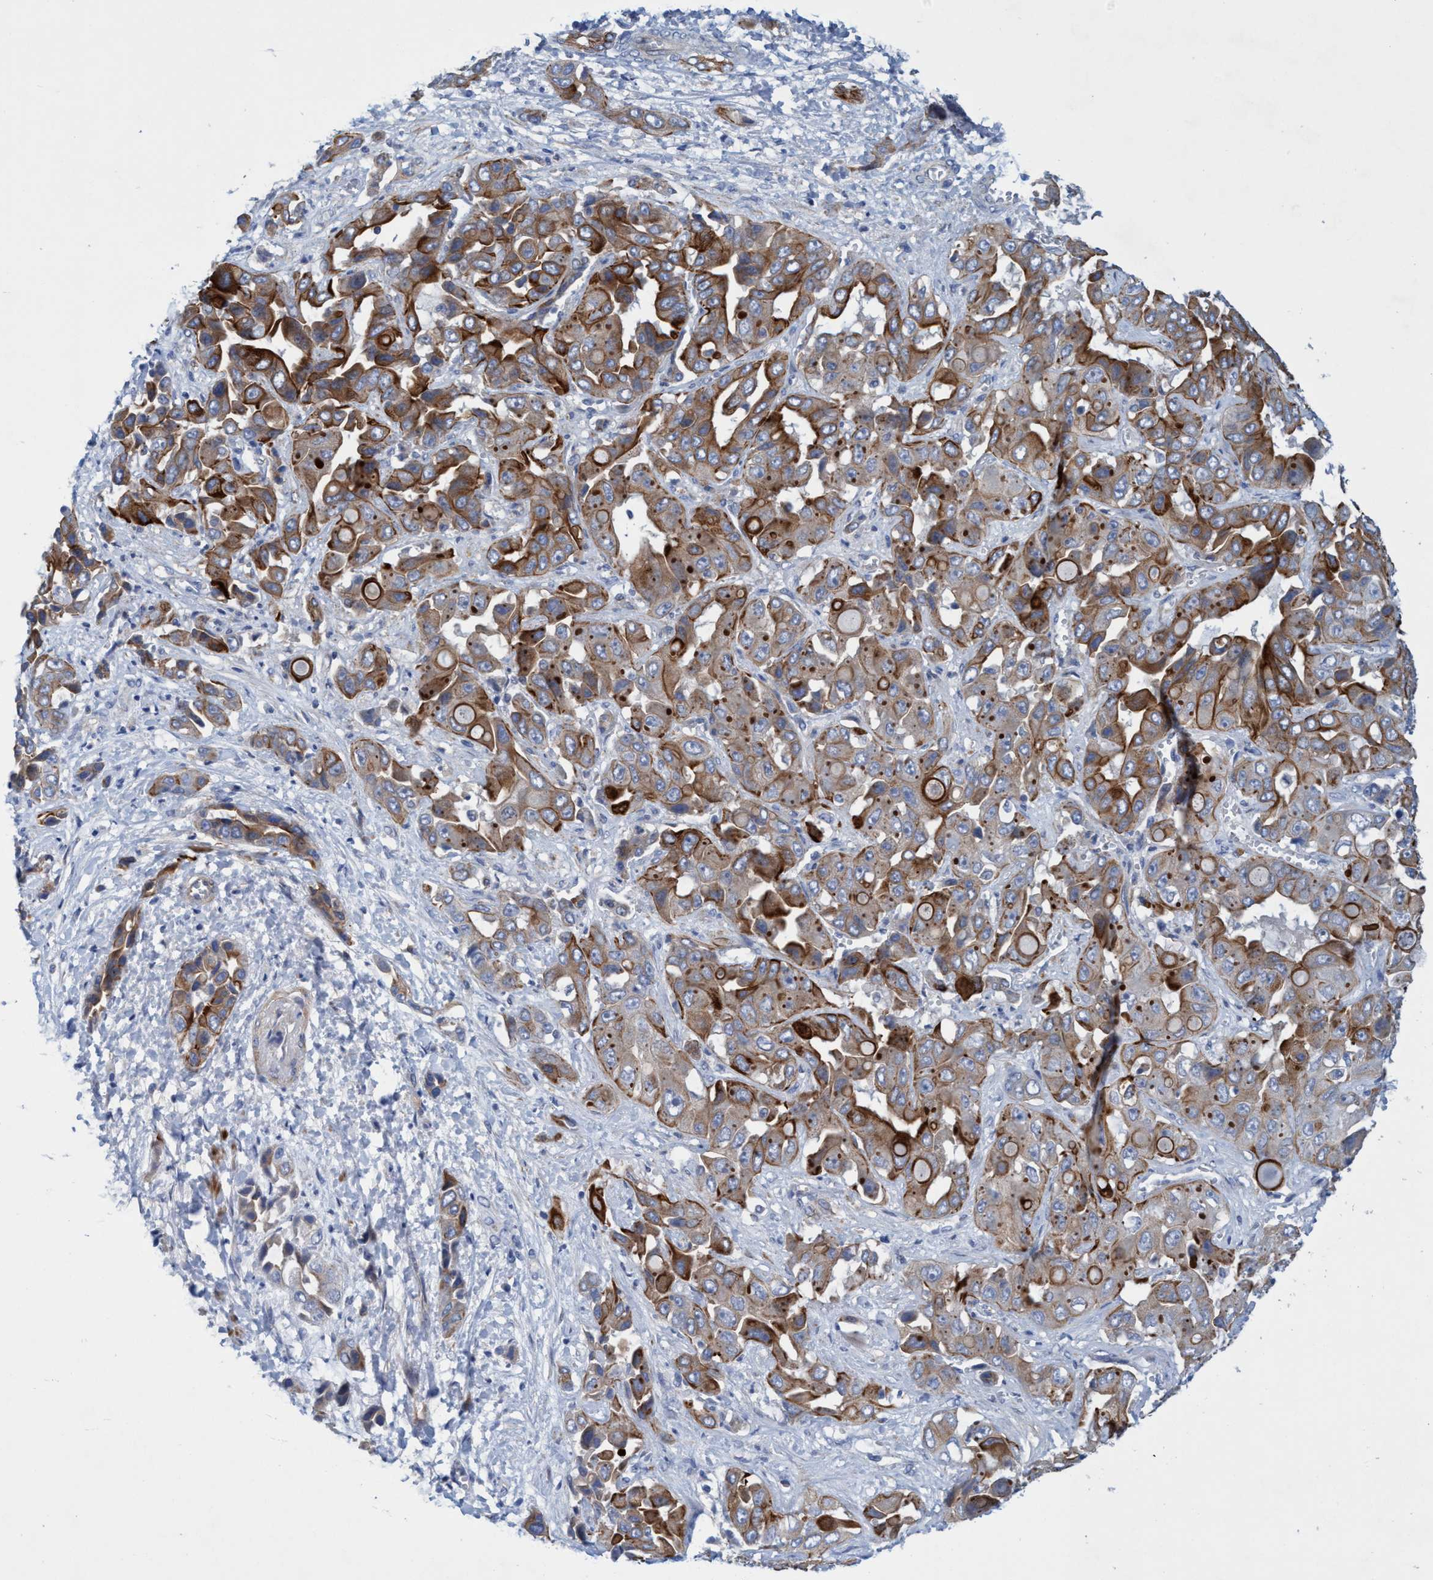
{"staining": {"intensity": "negative", "quantity": "none", "location": "none"}, "tissue": "liver cancer", "cell_type": "Tumor cells", "image_type": "cancer", "snomed": [{"axis": "morphology", "description": "Cholangiocarcinoma"}, {"axis": "topography", "description": "Liver"}], "caption": "Immunohistochemistry (IHC) of liver cancer shows no staining in tumor cells.", "gene": "GULP1", "patient": {"sex": "female", "age": 52}}